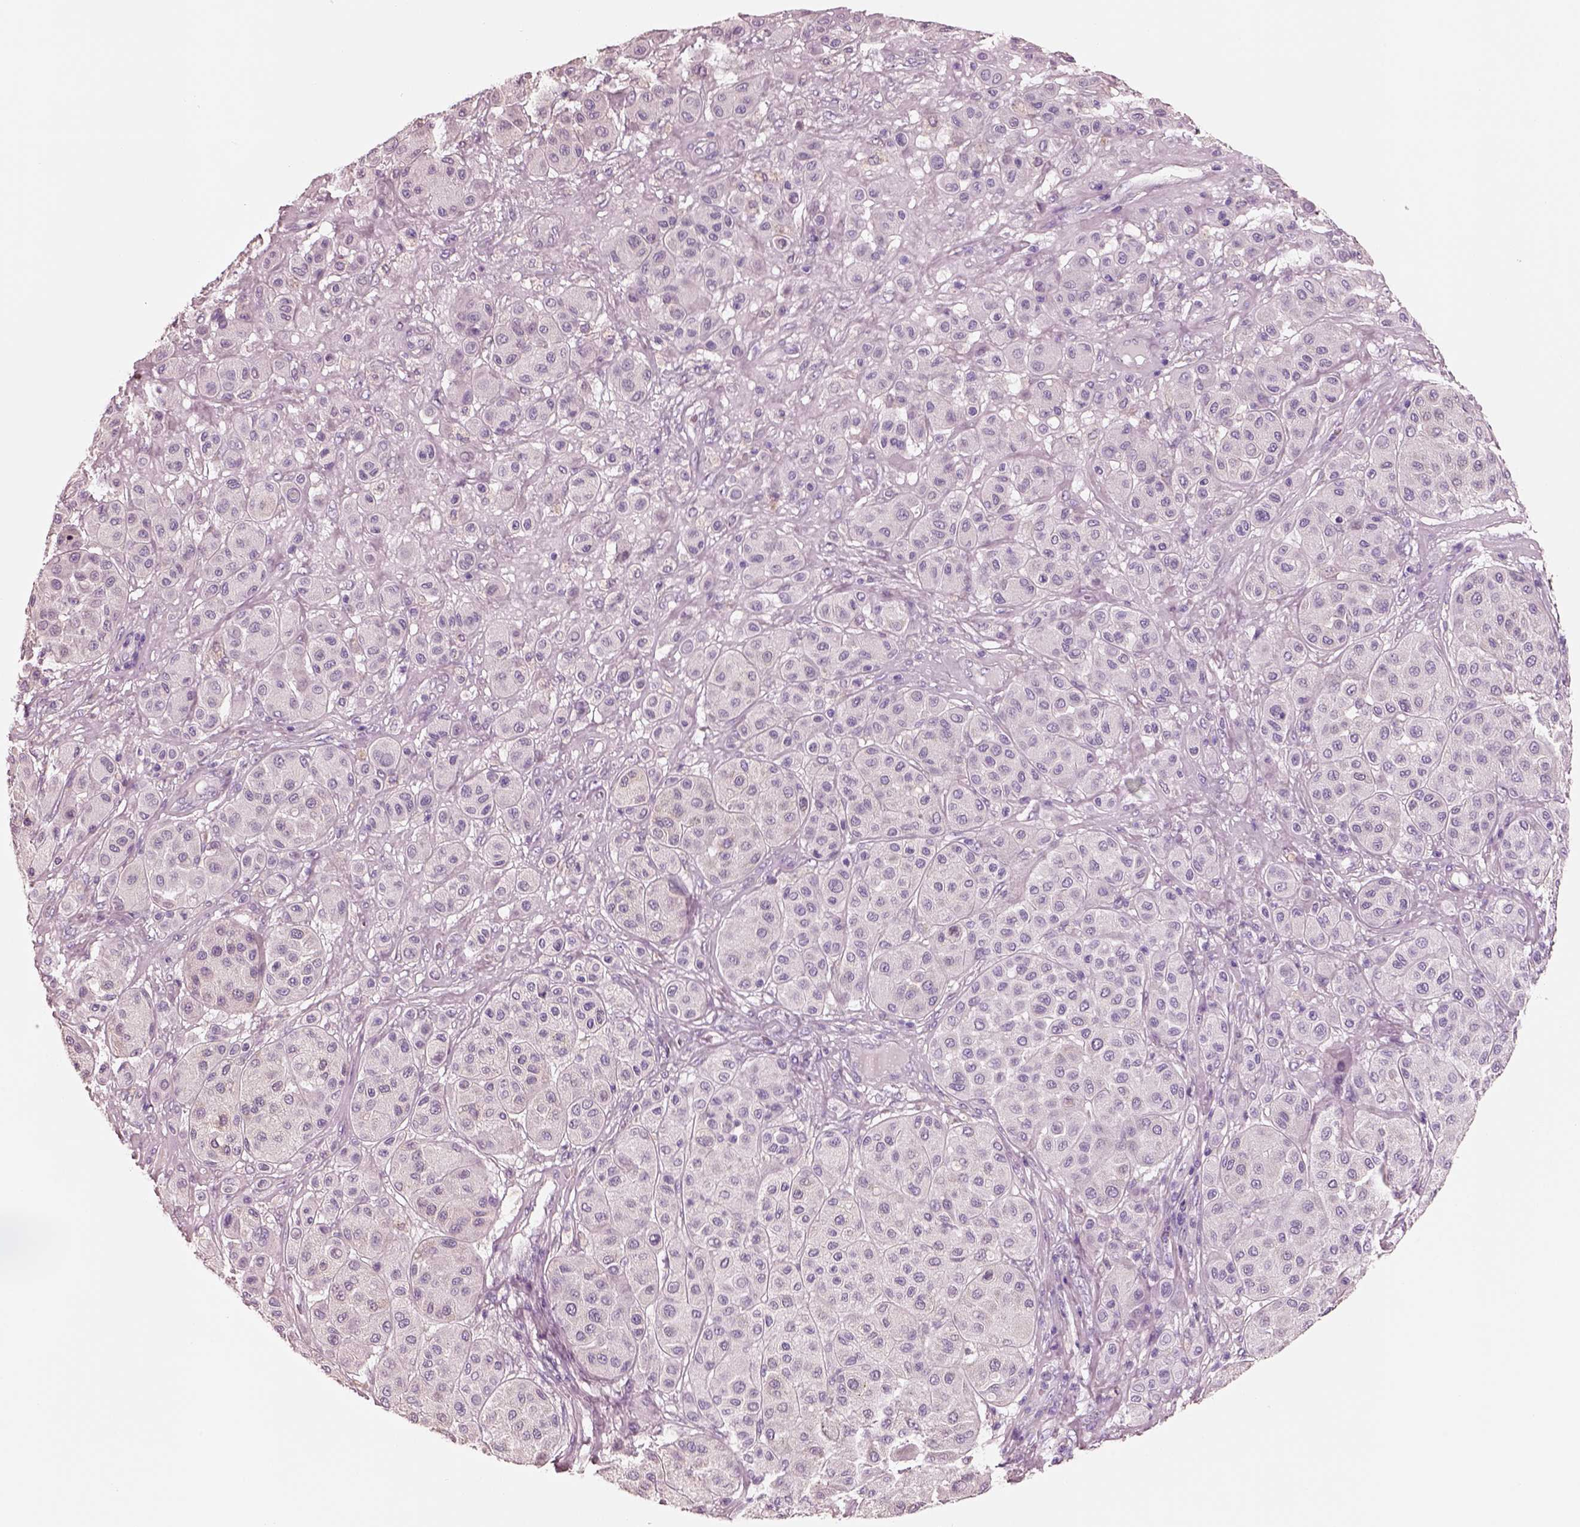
{"staining": {"intensity": "negative", "quantity": "none", "location": "none"}, "tissue": "melanoma", "cell_type": "Tumor cells", "image_type": "cancer", "snomed": [{"axis": "morphology", "description": "Malignant melanoma, Metastatic site"}, {"axis": "topography", "description": "Smooth muscle"}], "caption": "The image demonstrates no staining of tumor cells in malignant melanoma (metastatic site). The staining is performed using DAB (3,3'-diaminobenzidine) brown chromogen with nuclei counter-stained in using hematoxylin.", "gene": "PNOC", "patient": {"sex": "male", "age": 41}}